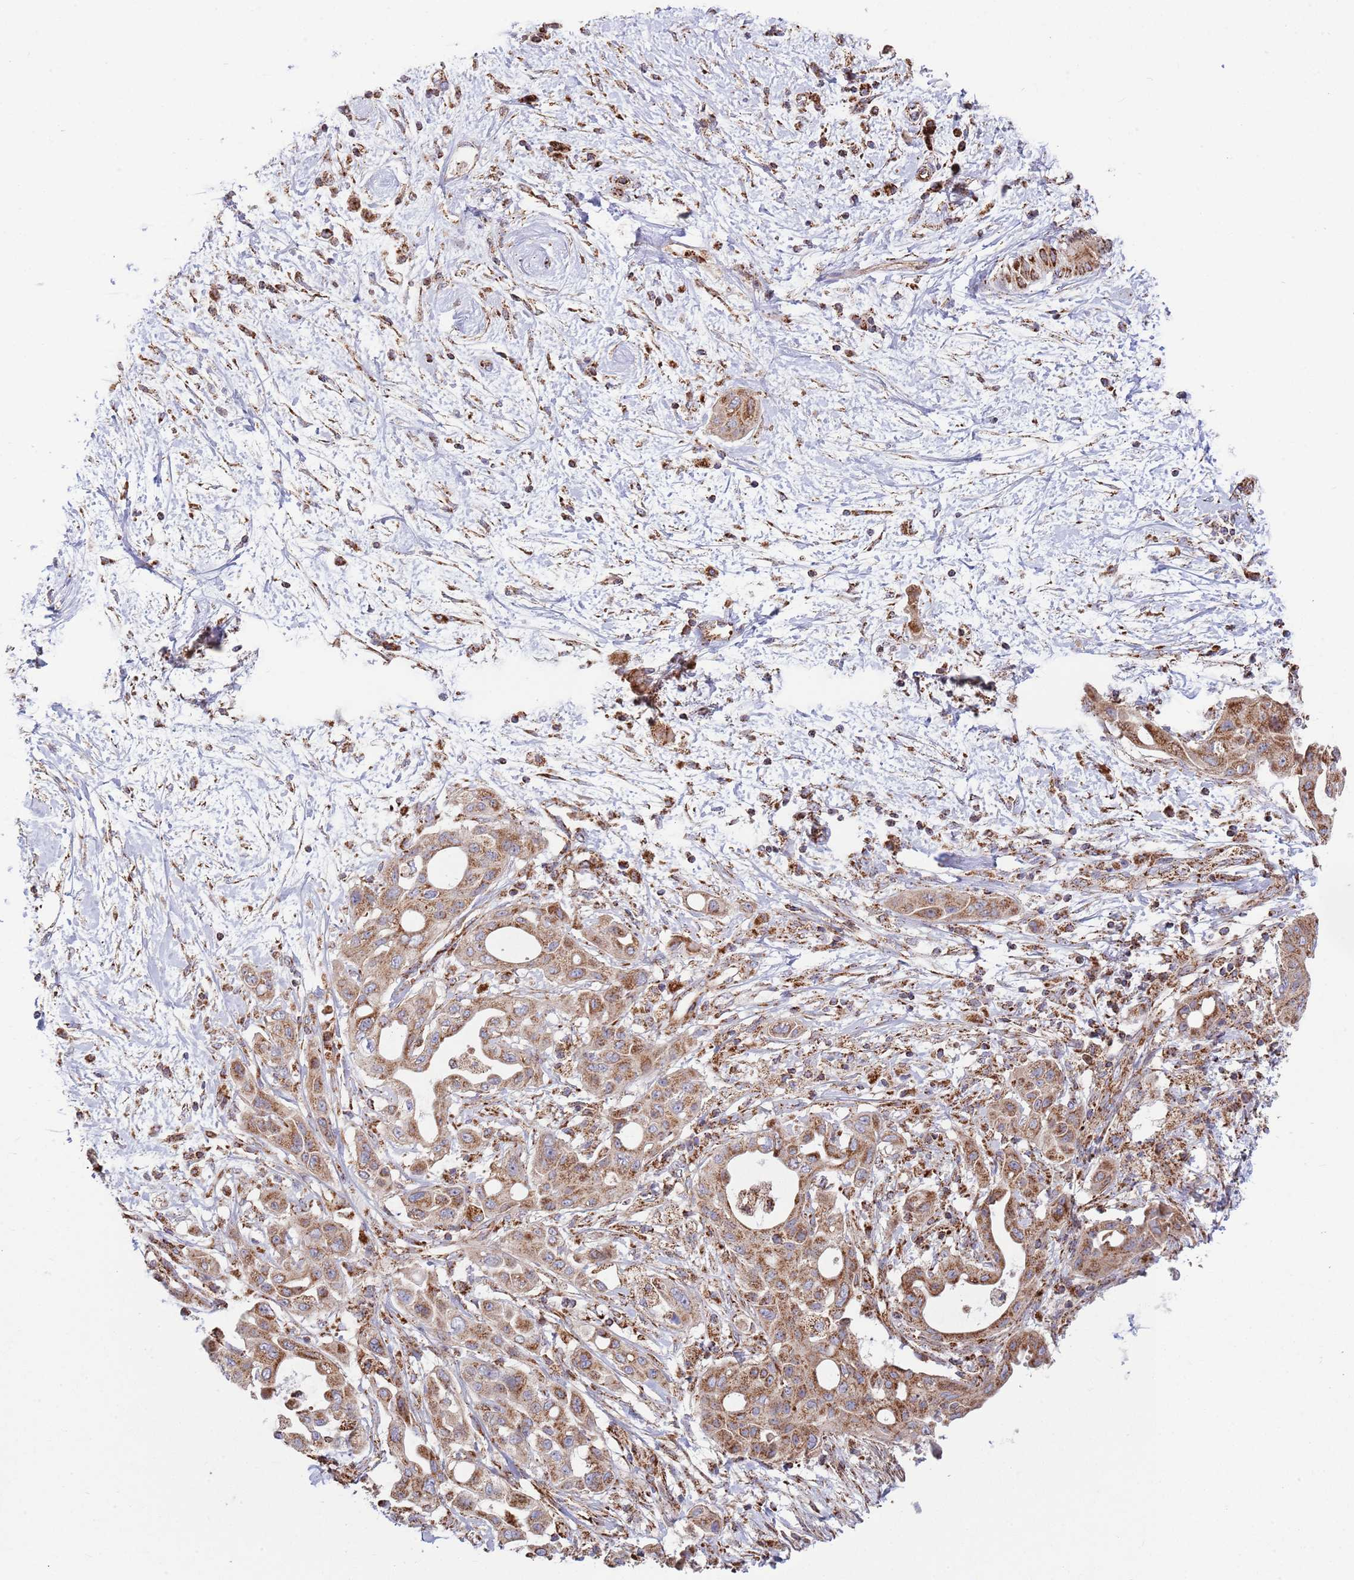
{"staining": {"intensity": "strong", "quantity": ">75%", "location": "cytoplasmic/membranous"}, "tissue": "pancreatic cancer", "cell_type": "Tumor cells", "image_type": "cancer", "snomed": [{"axis": "morphology", "description": "Adenocarcinoma, NOS"}, {"axis": "topography", "description": "Pancreas"}], "caption": "Human pancreatic cancer (adenocarcinoma) stained for a protein (brown) demonstrates strong cytoplasmic/membranous positive positivity in about >75% of tumor cells.", "gene": "ATP5PD", "patient": {"sex": "male", "age": 68}}